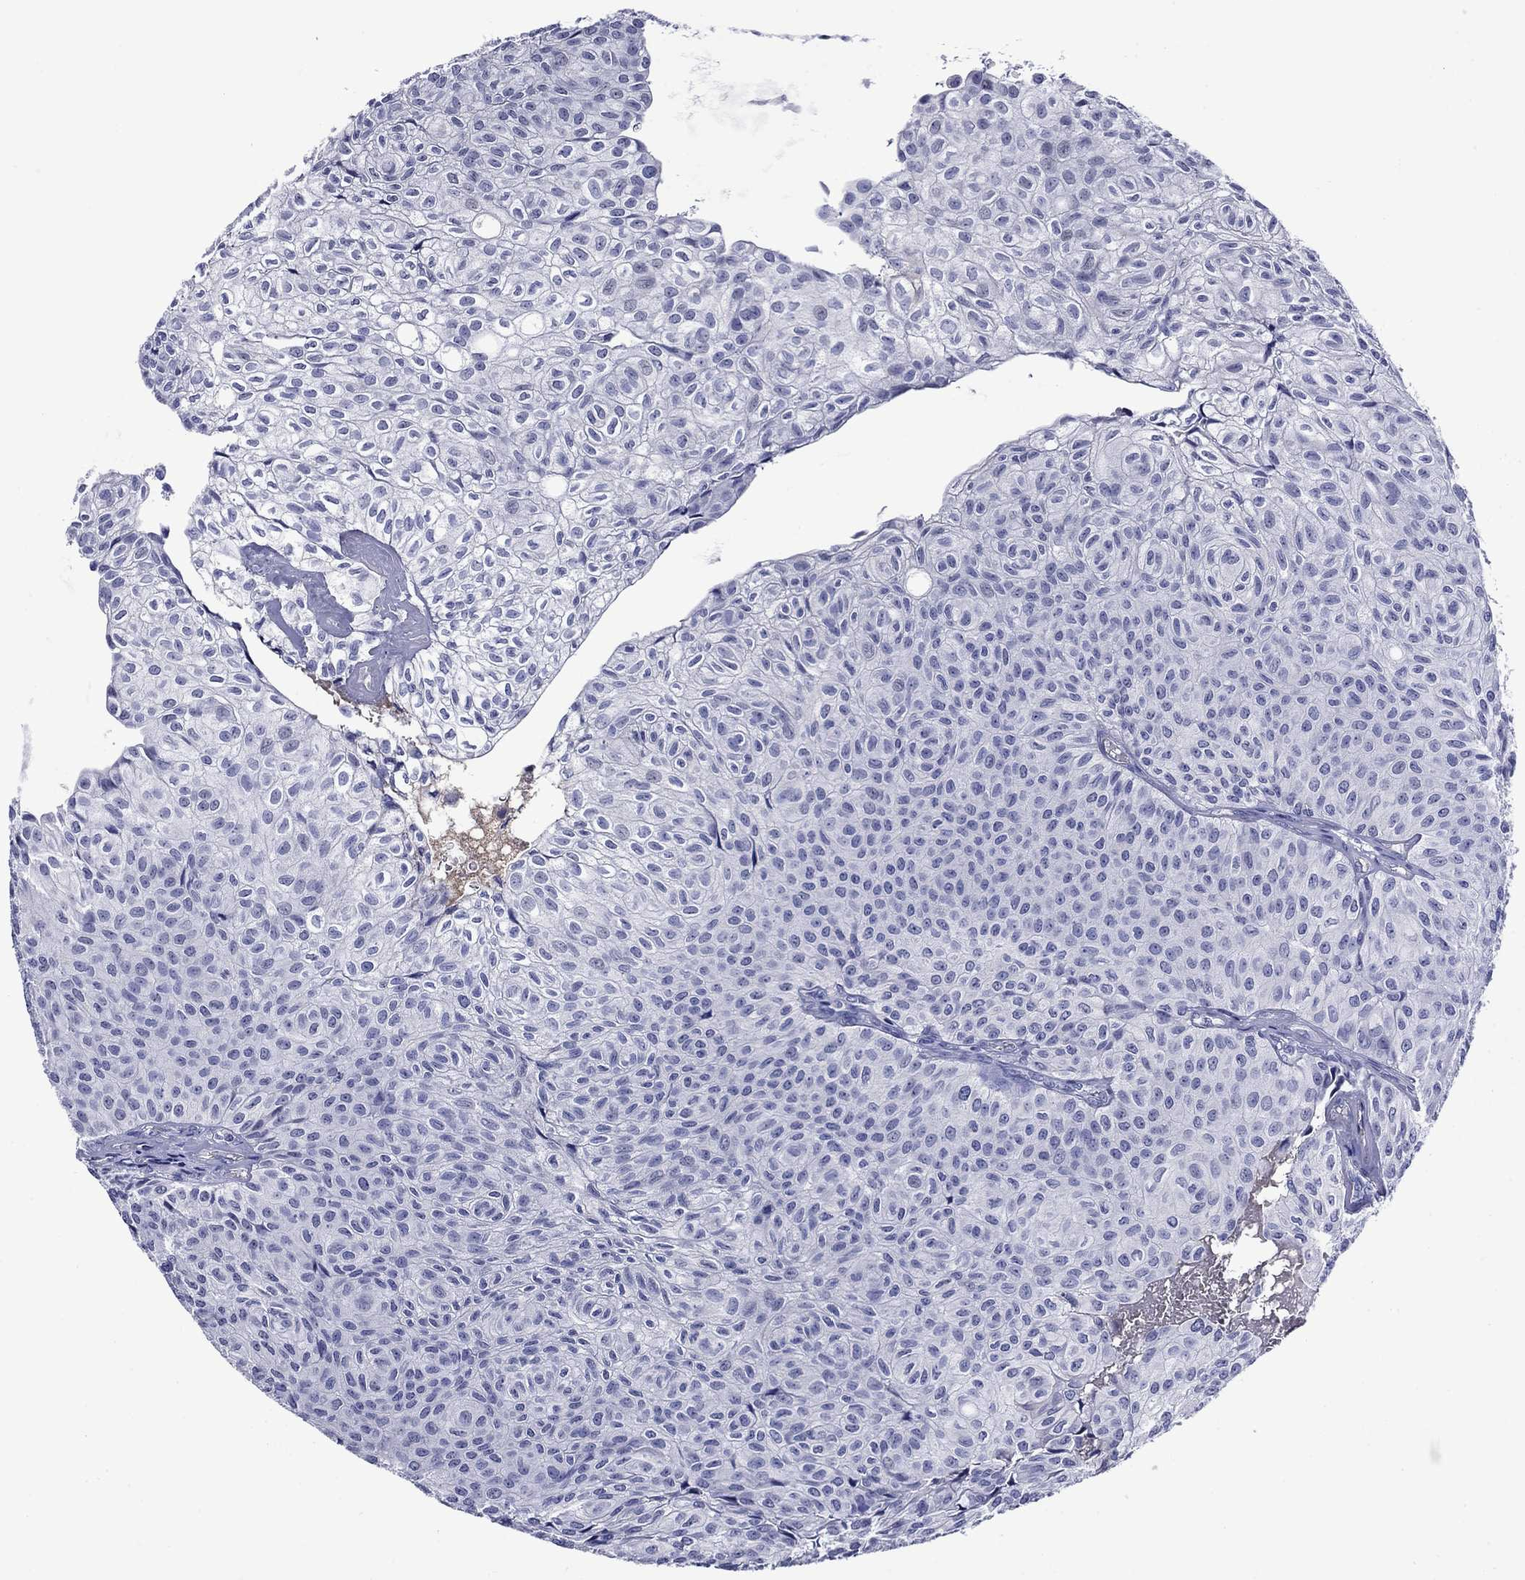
{"staining": {"intensity": "negative", "quantity": "none", "location": "none"}, "tissue": "urothelial cancer", "cell_type": "Tumor cells", "image_type": "cancer", "snomed": [{"axis": "morphology", "description": "Urothelial carcinoma, Low grade"}, {"axis": "topography", "description": "Urinary bladder"}], "caption": "IHC photomicrograph of human urothelial carcinoma (low-grade) stained for a protein (brown), which demonstrates no positivity in tumor cells.", "gene": "APOA2", "patient": {"sex": "male", "age": 89}}